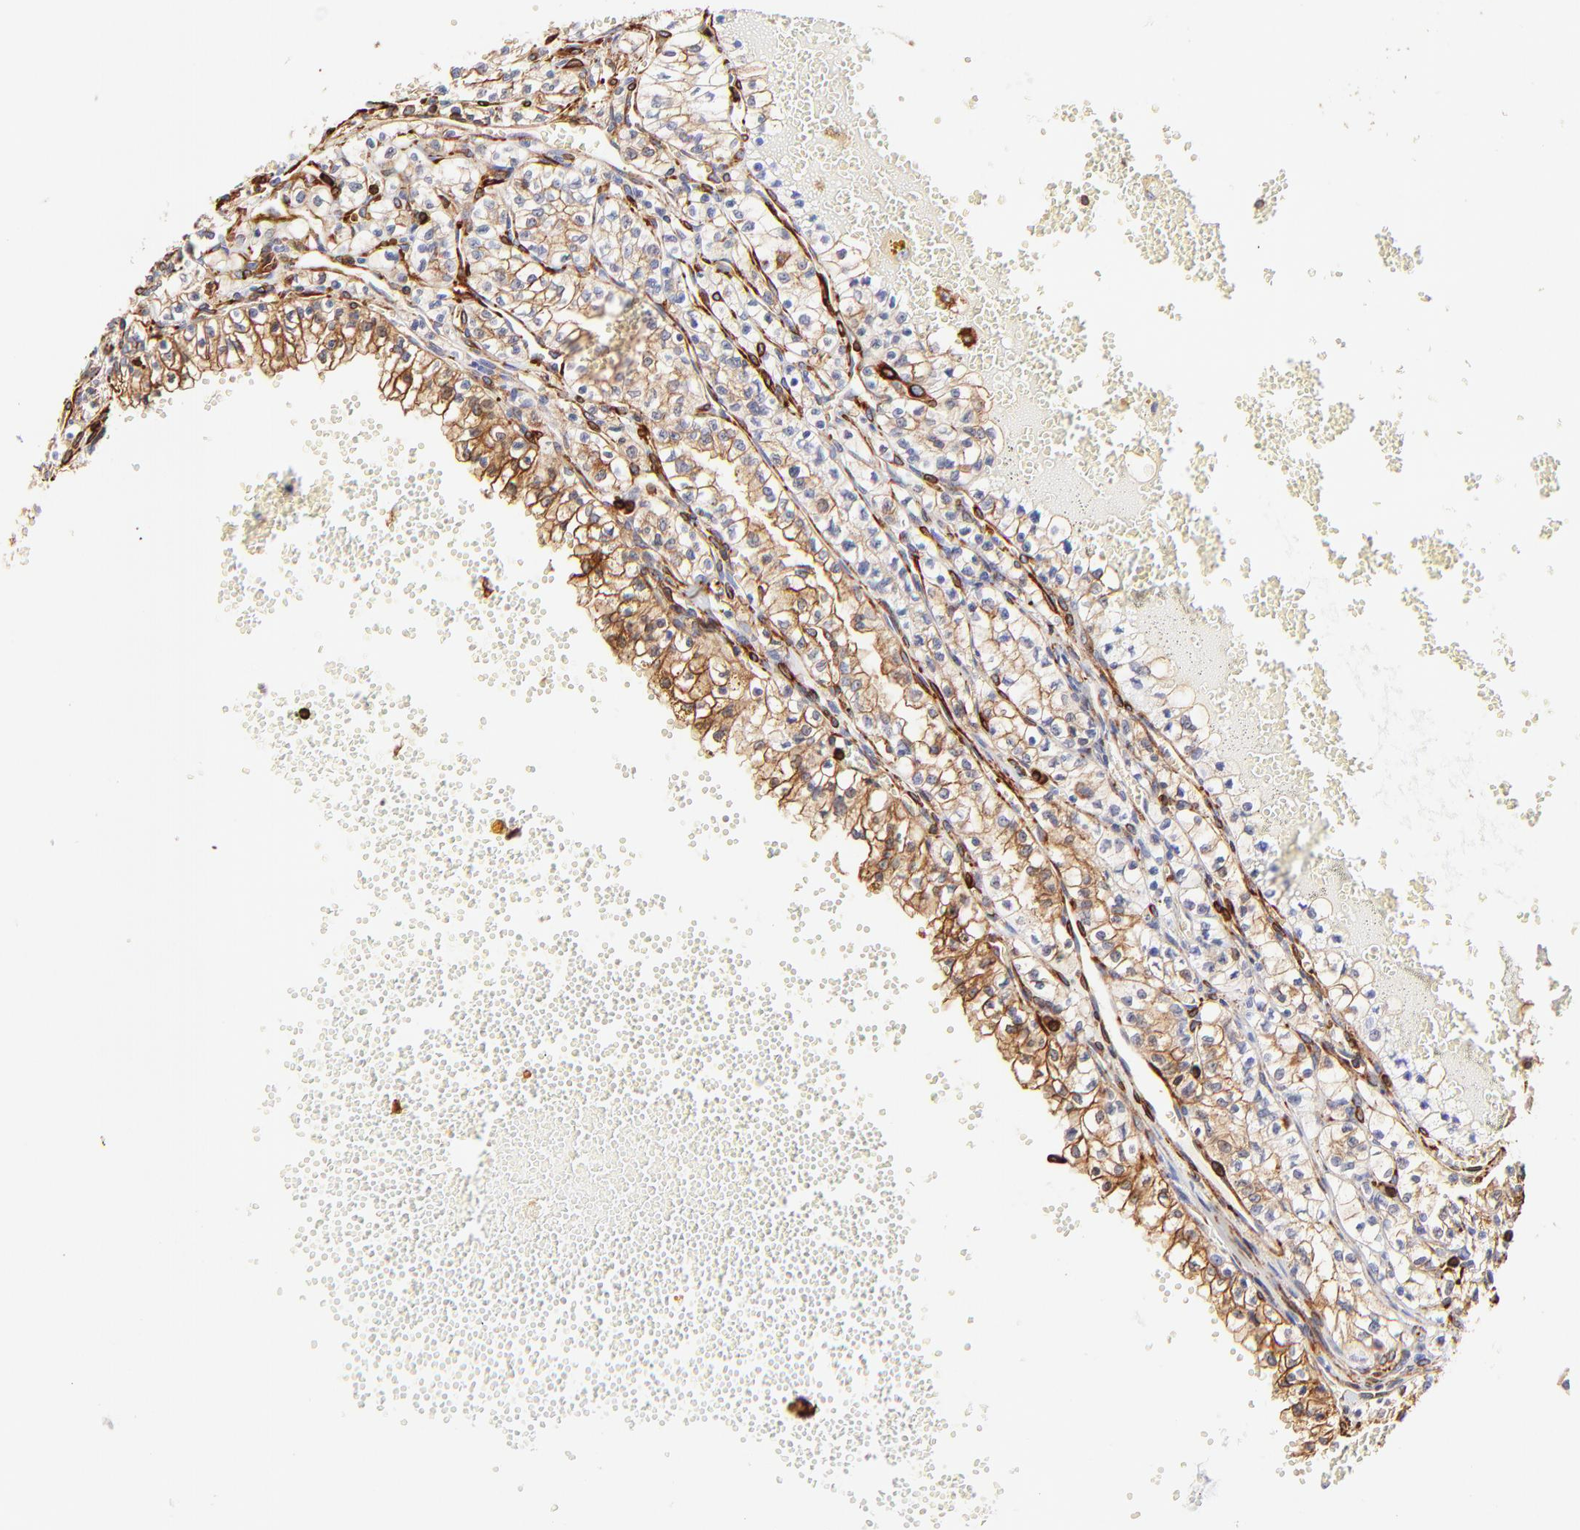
{"staining": {"intensity": "weak", "quantity": ">75%", "location": "cytoplasmic/membranous"}, "tissue": "renal cancer", "cell_type": "Tumor cells", "image_type": "cancer", "snomed": [{"axis": "morphology", "description": "Adenocarcinoma, NOS"}, {"axis": "topography", "description": "Kidney"}], "caption": "Immunohistochemical staining of human renal adenocarcinoma reveals low levels of weak cytoplasmic/membranous expression in approximately >75% of tumor cells.", "gene": "FLNA", "patient": {"sex": "male", "age": 61}}